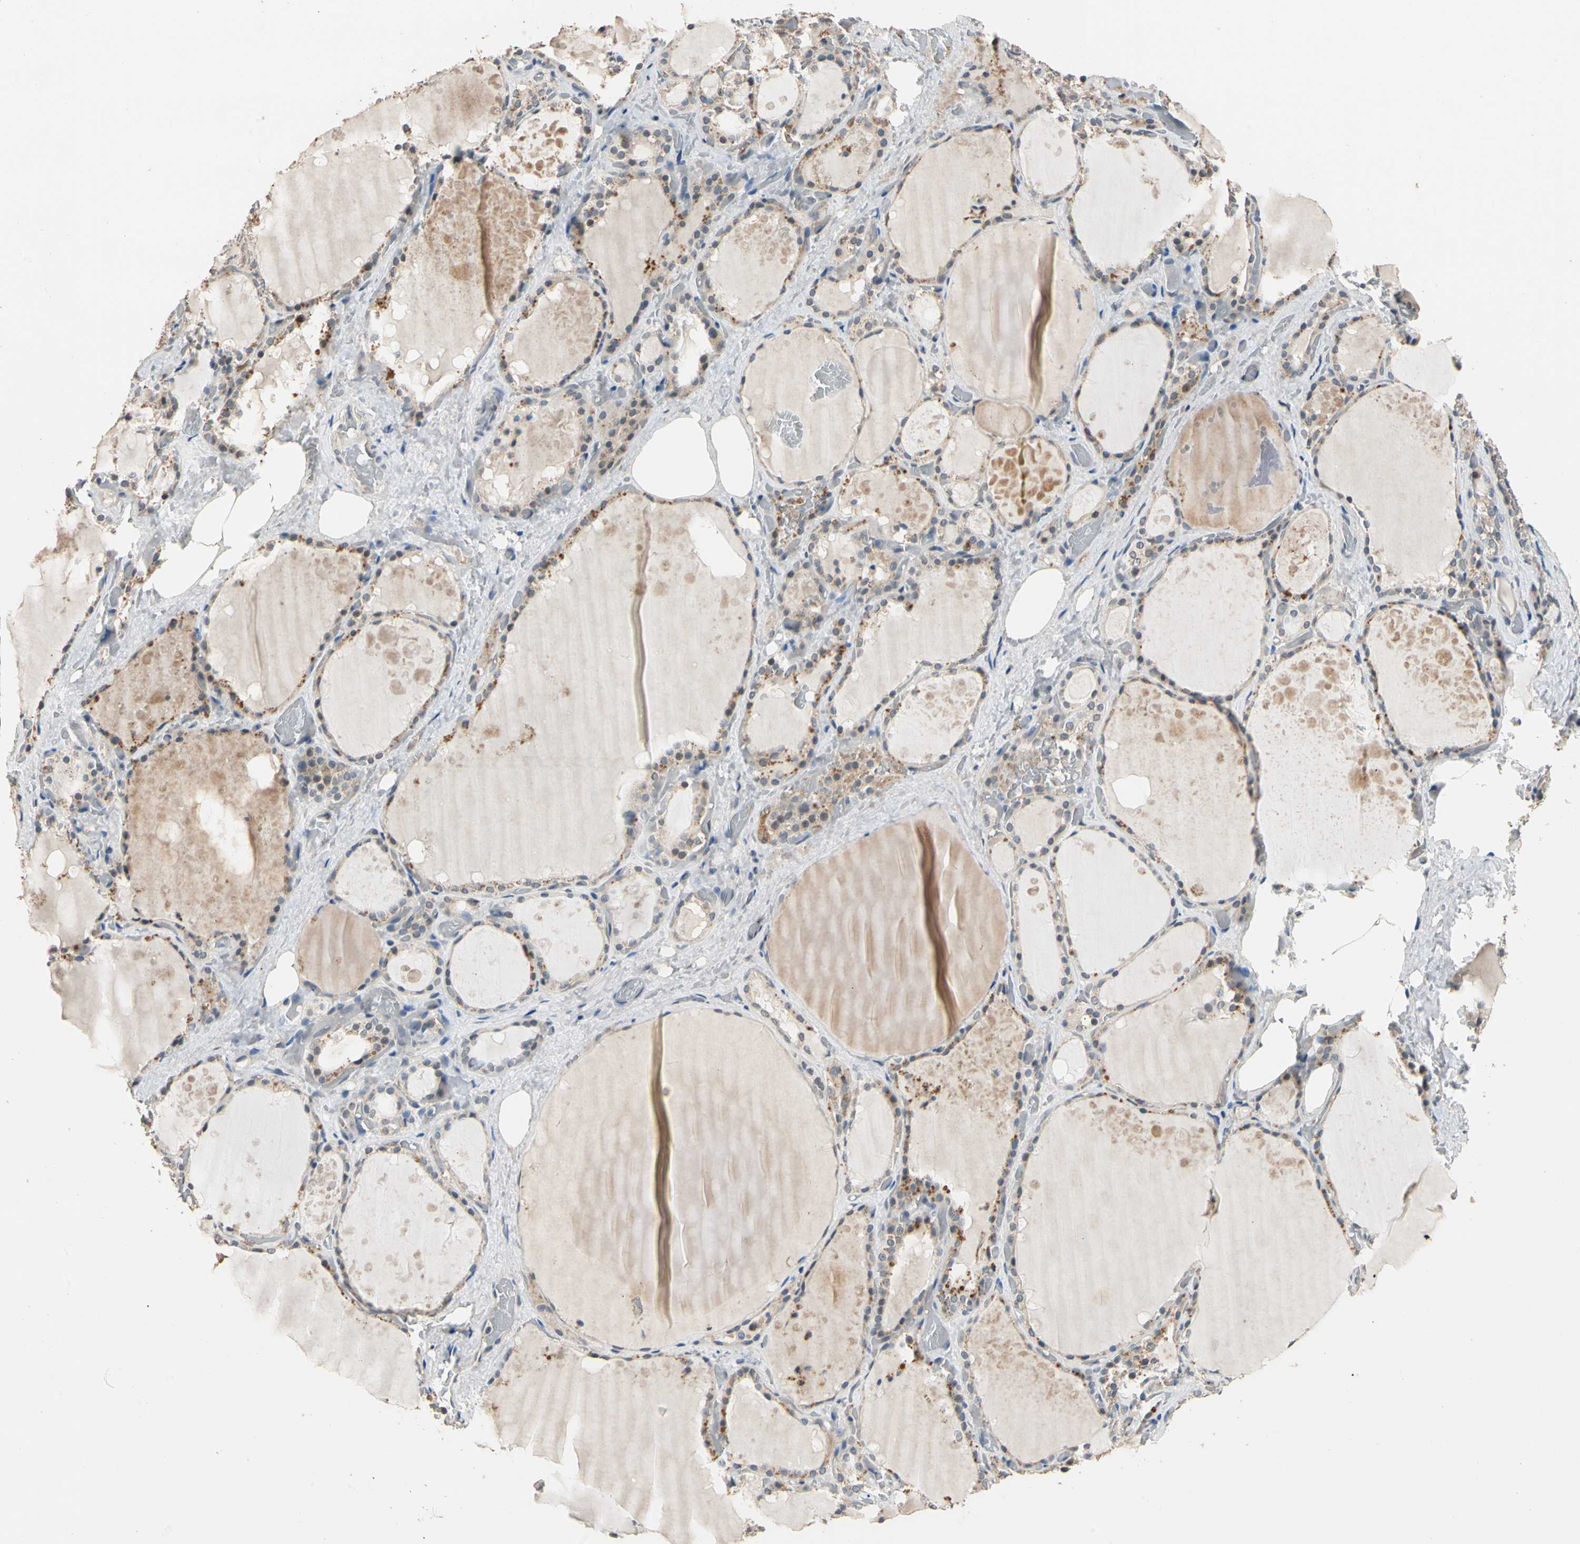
{"staining": {"intensity": "moderate", "quantity": "25%-75%", "location": "cytoplasmic/membranous"}, "tissue": "thyroid gland", "cell_type": "Glandular cells", "image_type": "normal", "snomed": [{"axis": "morphology", "description": "Normal tissue, NOS"}, {"axis": "topography", "description": "Thyroid gland"}], "caption": "DAB immunohistochemical staining of normal human thyroid gland demonstrates moderate cytoplasmic/membranous protein expression in approximately 25%-75% of glandular cells. (Brightfield microscopy of DAB IHC at high magnification).", "gene": "TASOR", "patient": {"sex": "male", "age": 61}}